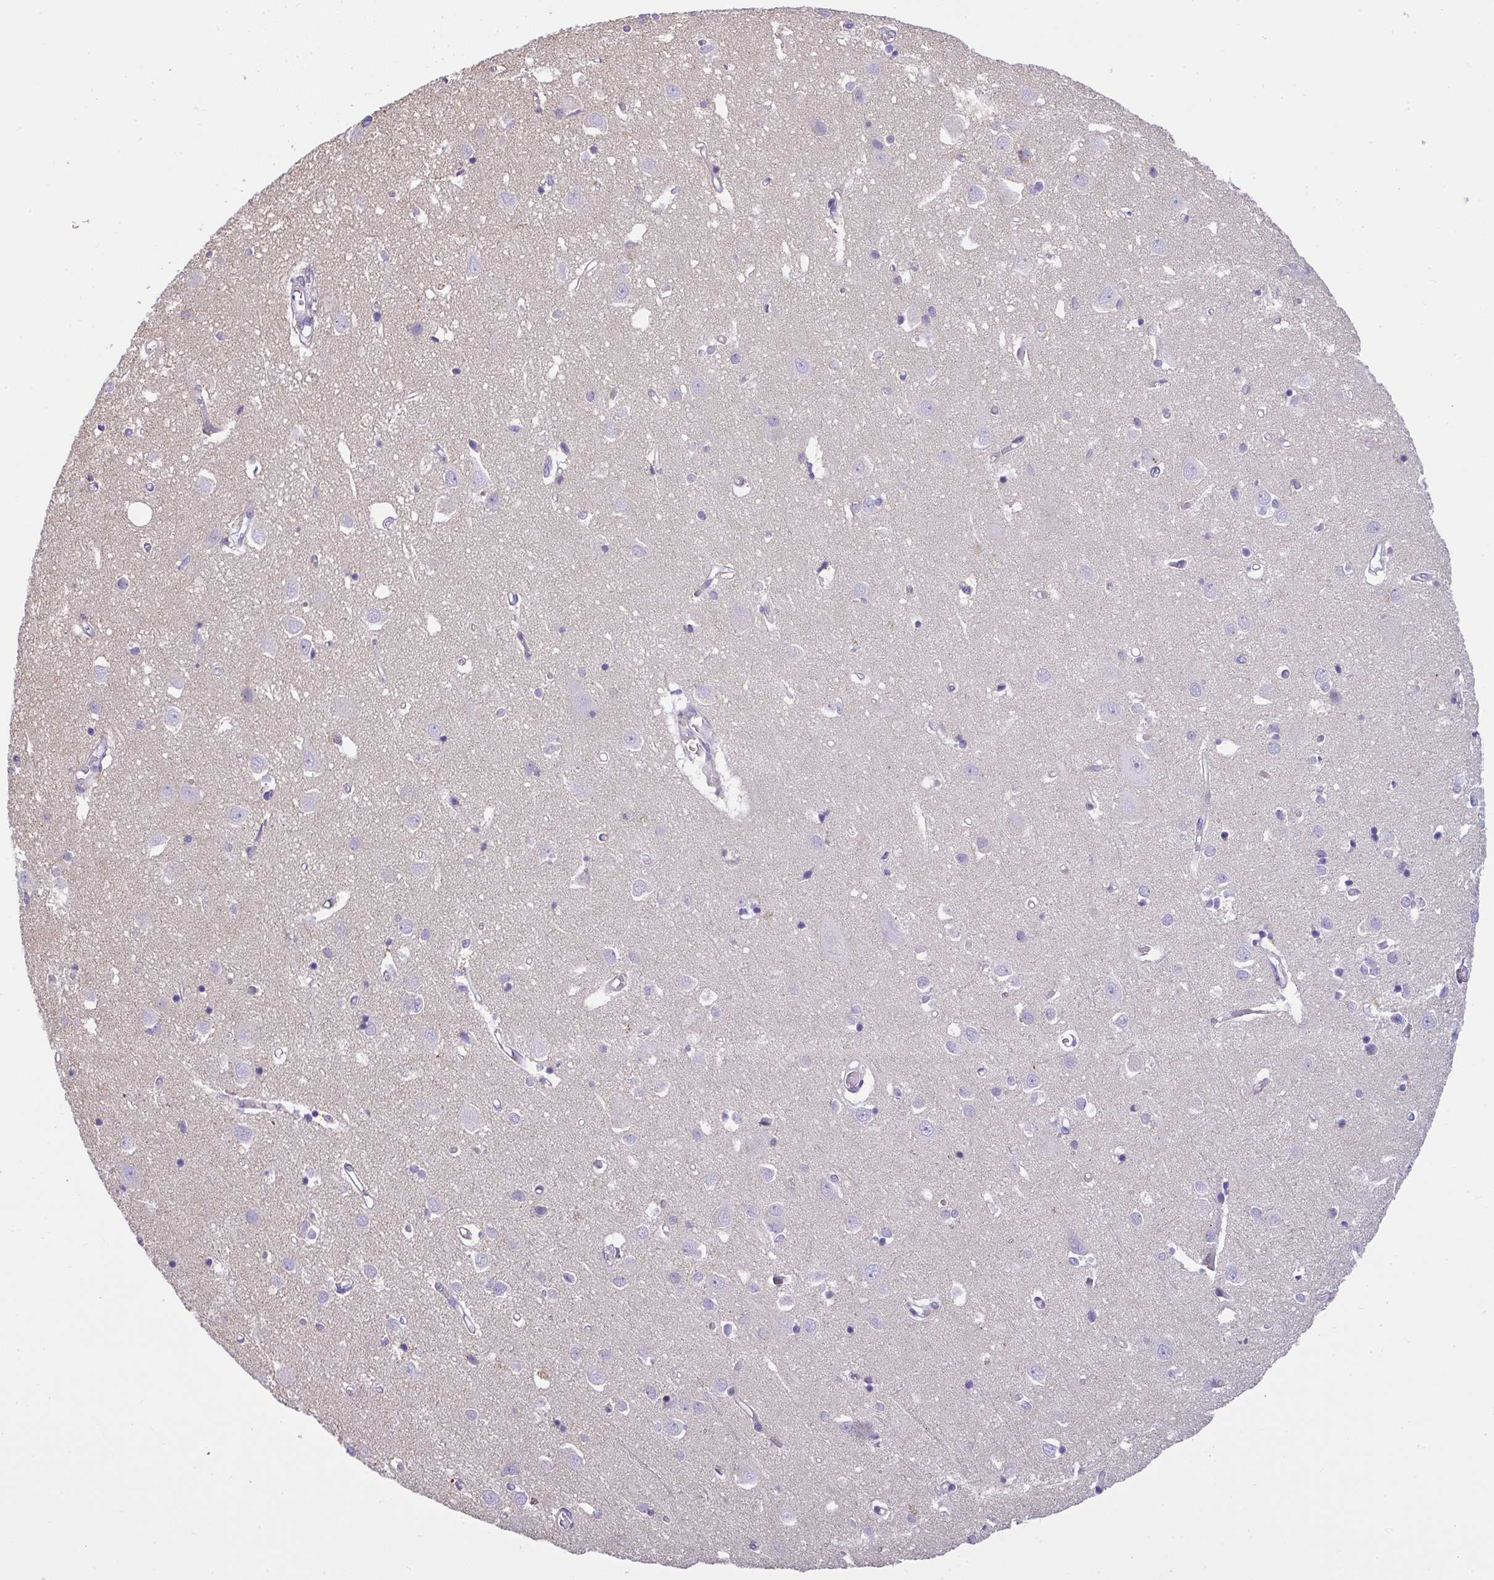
{"staining": {"intensity": "negative", "quantity": "none", "location": "none"}, "tissue": "cerebral cortex", "cell_type": "Endothelial cells", "image_type": "normal", "snomed": [{"axis": "morphology", "description": "Normal tissue, NOS"}, {"axis": "topography", "description": "Cerebral cortex"}], "caption": "Immunohistochemistry (IHC) photomicrograph of unremarkable cerebral cortex: human cerebral cortex stained with DAB displays no significant protein positivity in endothelial cells. Nuclei are stained in blue.", "gene": "SUZ12", "patient": {"sex": "male", "age": 70}}